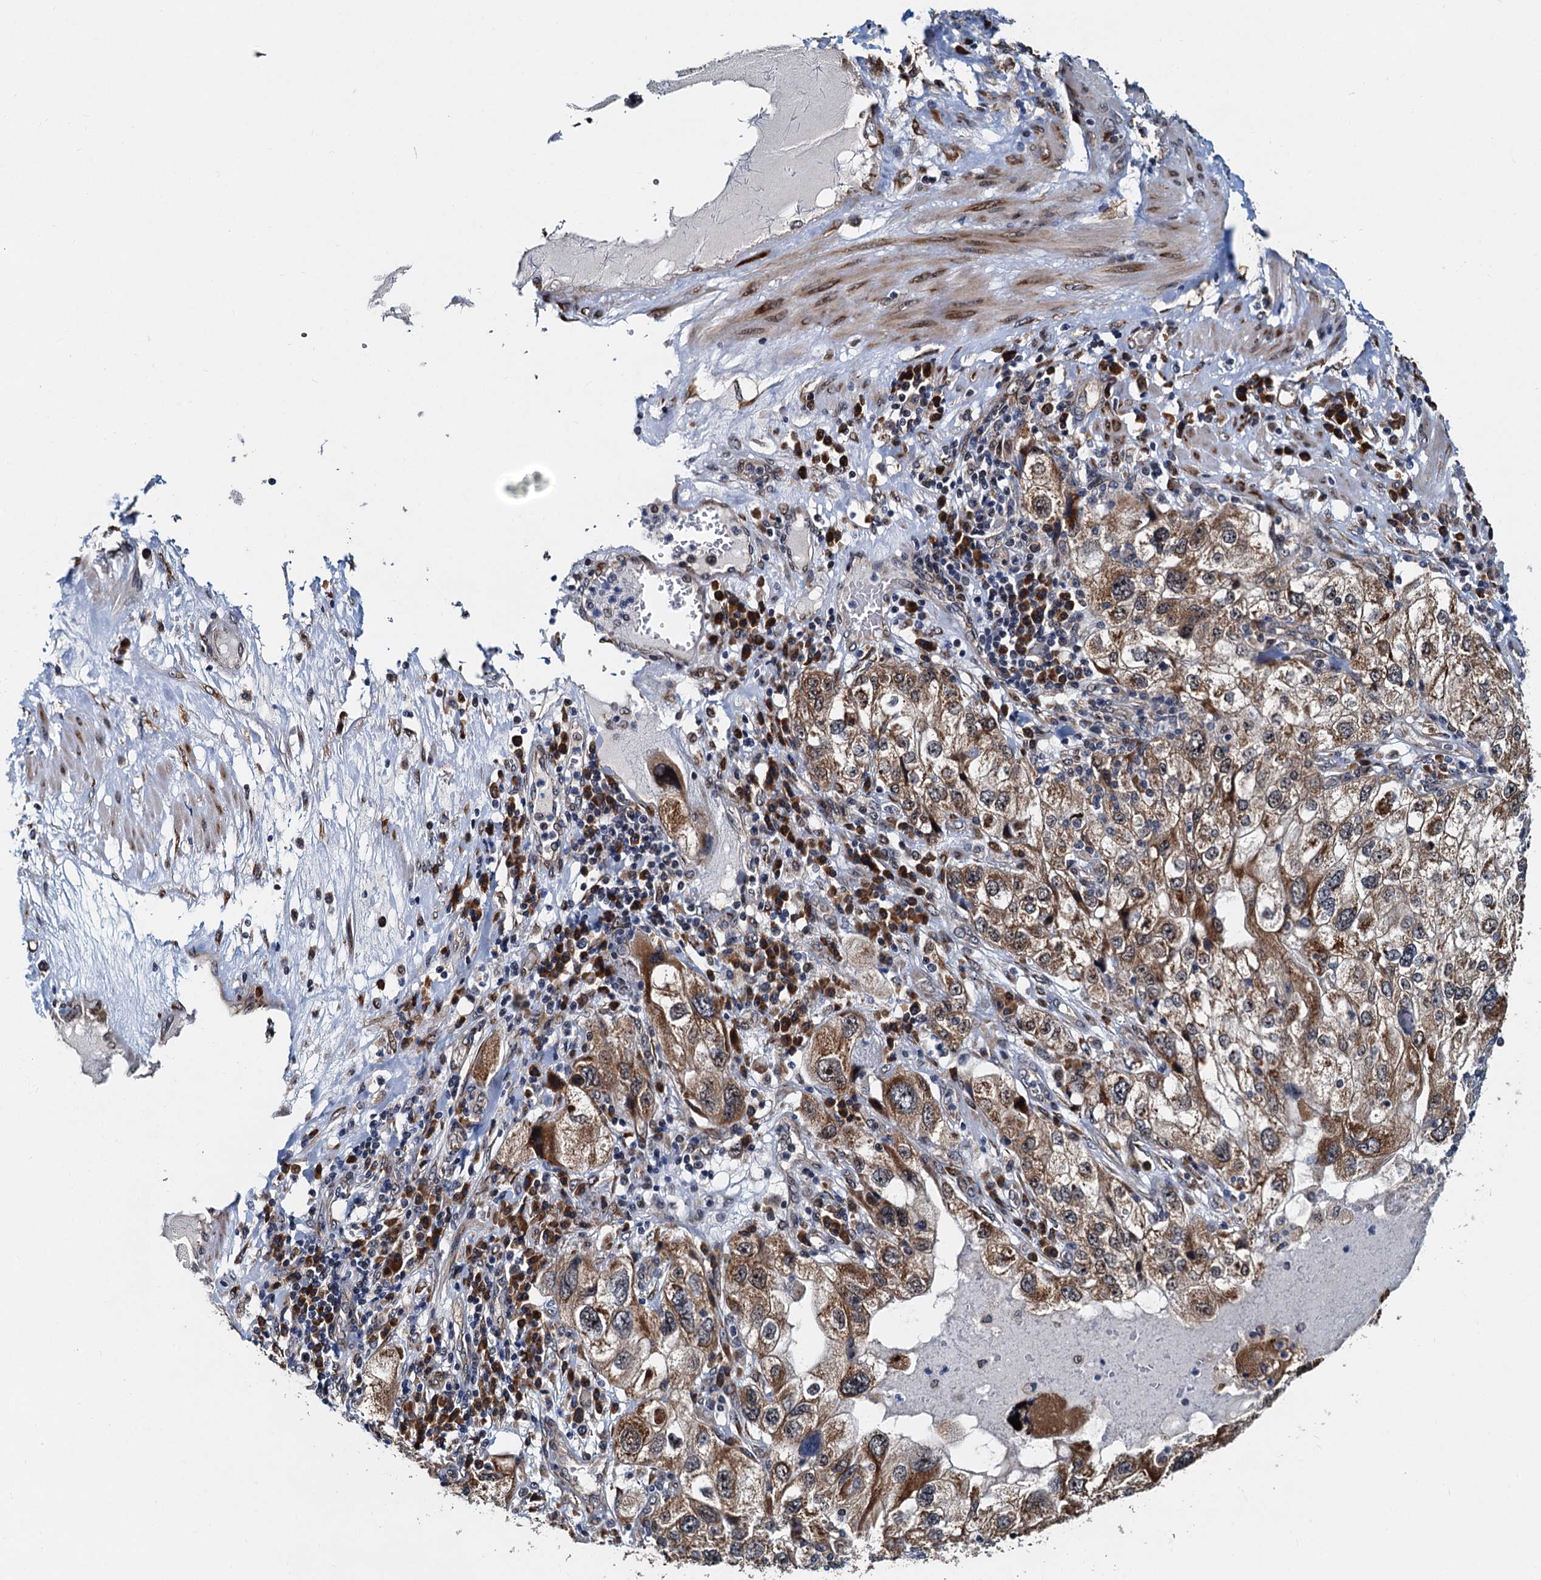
{"staining": {"intensity": "moderate", "quantity": ">75%", "location": "cytoplasmic/membranous"}, "tissue": "endometrial cancer", "cell_type": "Tumor cells", "image_type": "cancer", "snomed": [{"axis": "morphology", "description": "Adenocarcinoma, NOS"}, {"axis": "topography", "description": "Endometrium"}], "caption": "High-magnification brightfield microscopy of endometrial cancer stained with DAB (3,3'-diaminobenzidine) (brown) and counterstained with hematoxylin (blue). tumor cells exhibit moderate cytoplasmic/membranous staining is identified in about>75% of cells.", "gene": "DNAJC21", "patient": {"sex": "female", "age": 49}}